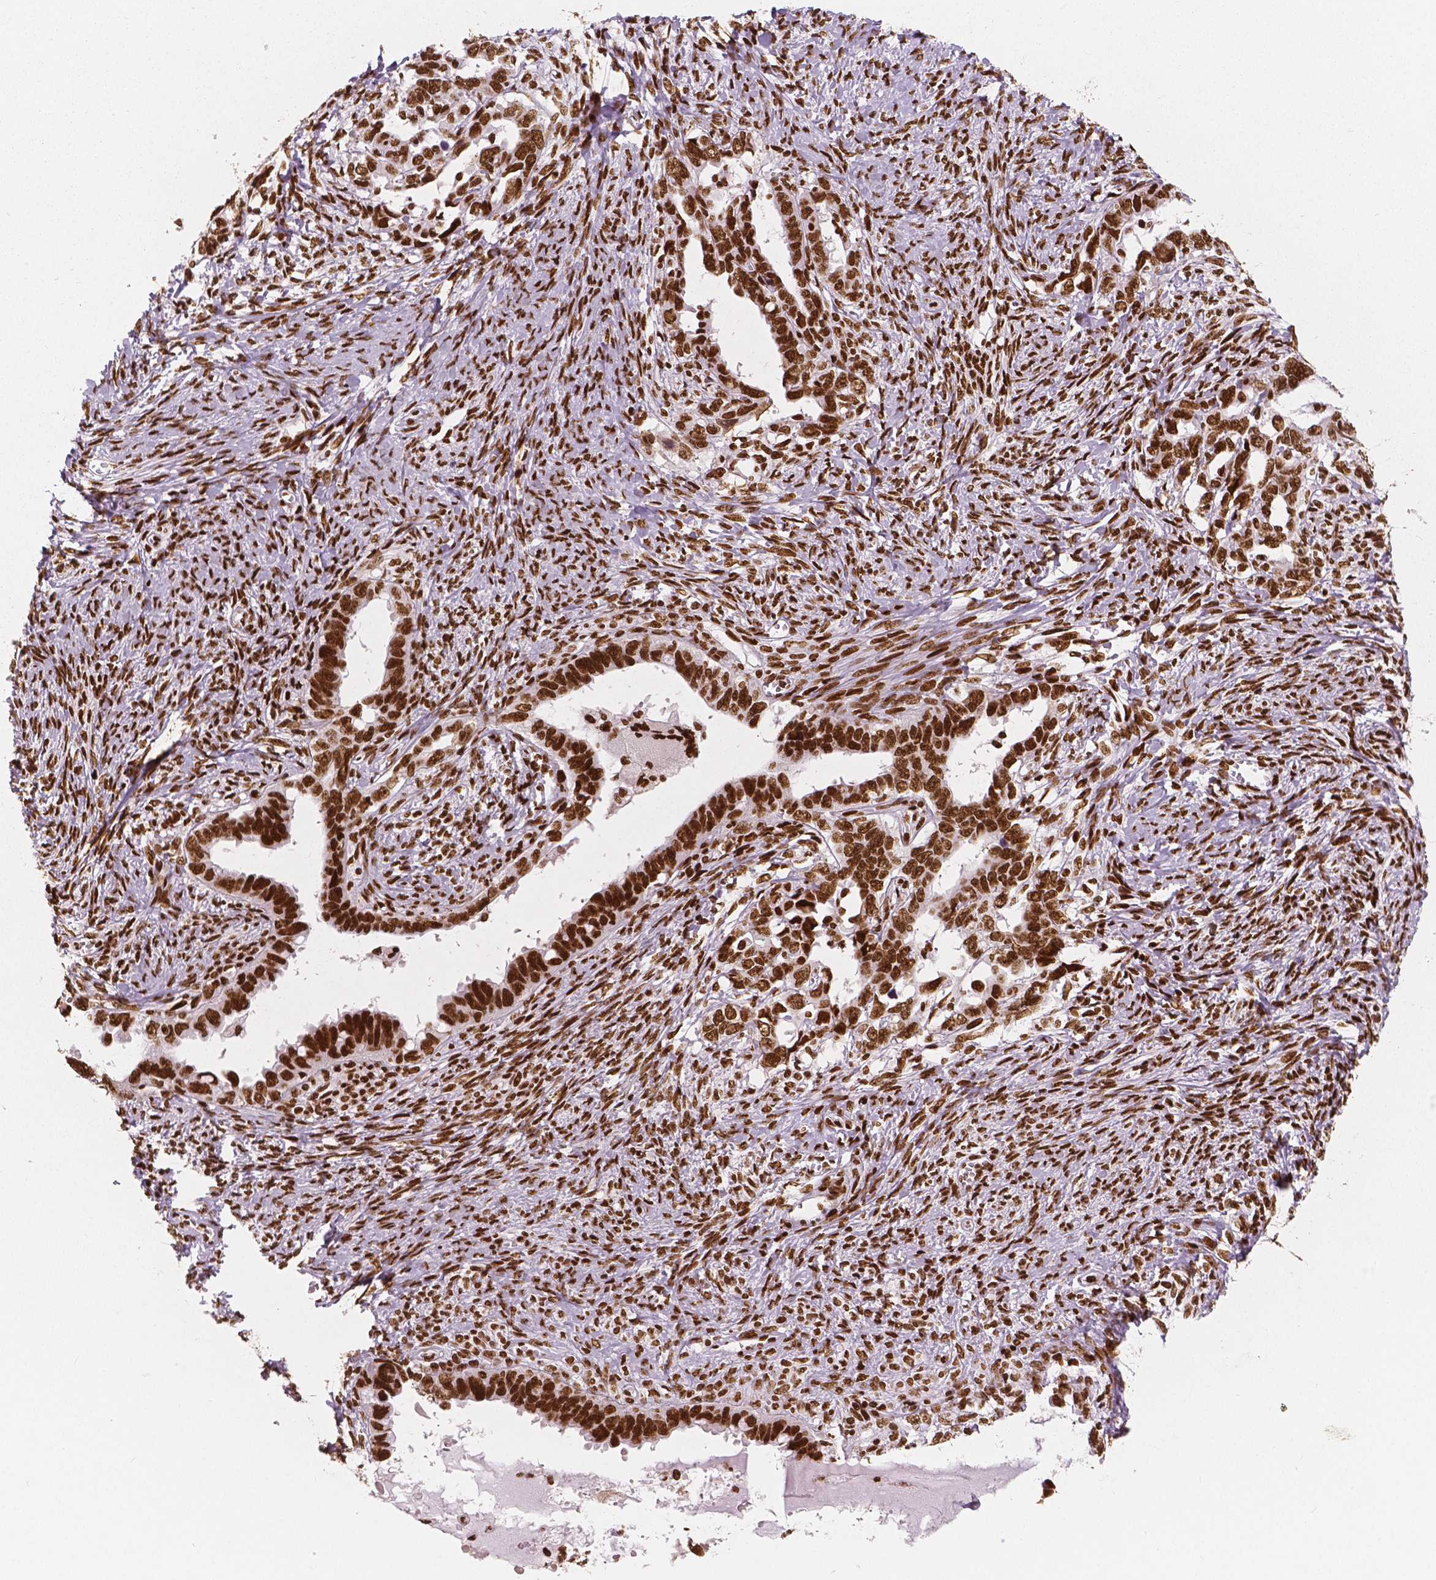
{"staining": {"intensity": "strong", "quantity": ">75%", "location": "nuclear"}, "tissue": "ovarian cancer", "cell_type": "Tumor cells", "image_type": "cancer", "snomed": [{"axis": "morphology", "description": "Cystadenocarcinoma, serous, NOS"}, {"axis": "topography", "description": "Ovary"}], "caption": "Protein expression analysis of human ovarian serous cystadenocarcinoma reveals strong nuclear staining in about >75% of tumor cells. (Stains: DAB (3,3'-diaminobenzidine) in brown, nuclei in blue, Microscopy: brightfield microscopy at high magnification).", "gene": "BRD4", "patient": {"sex": "female", "age": 69}}